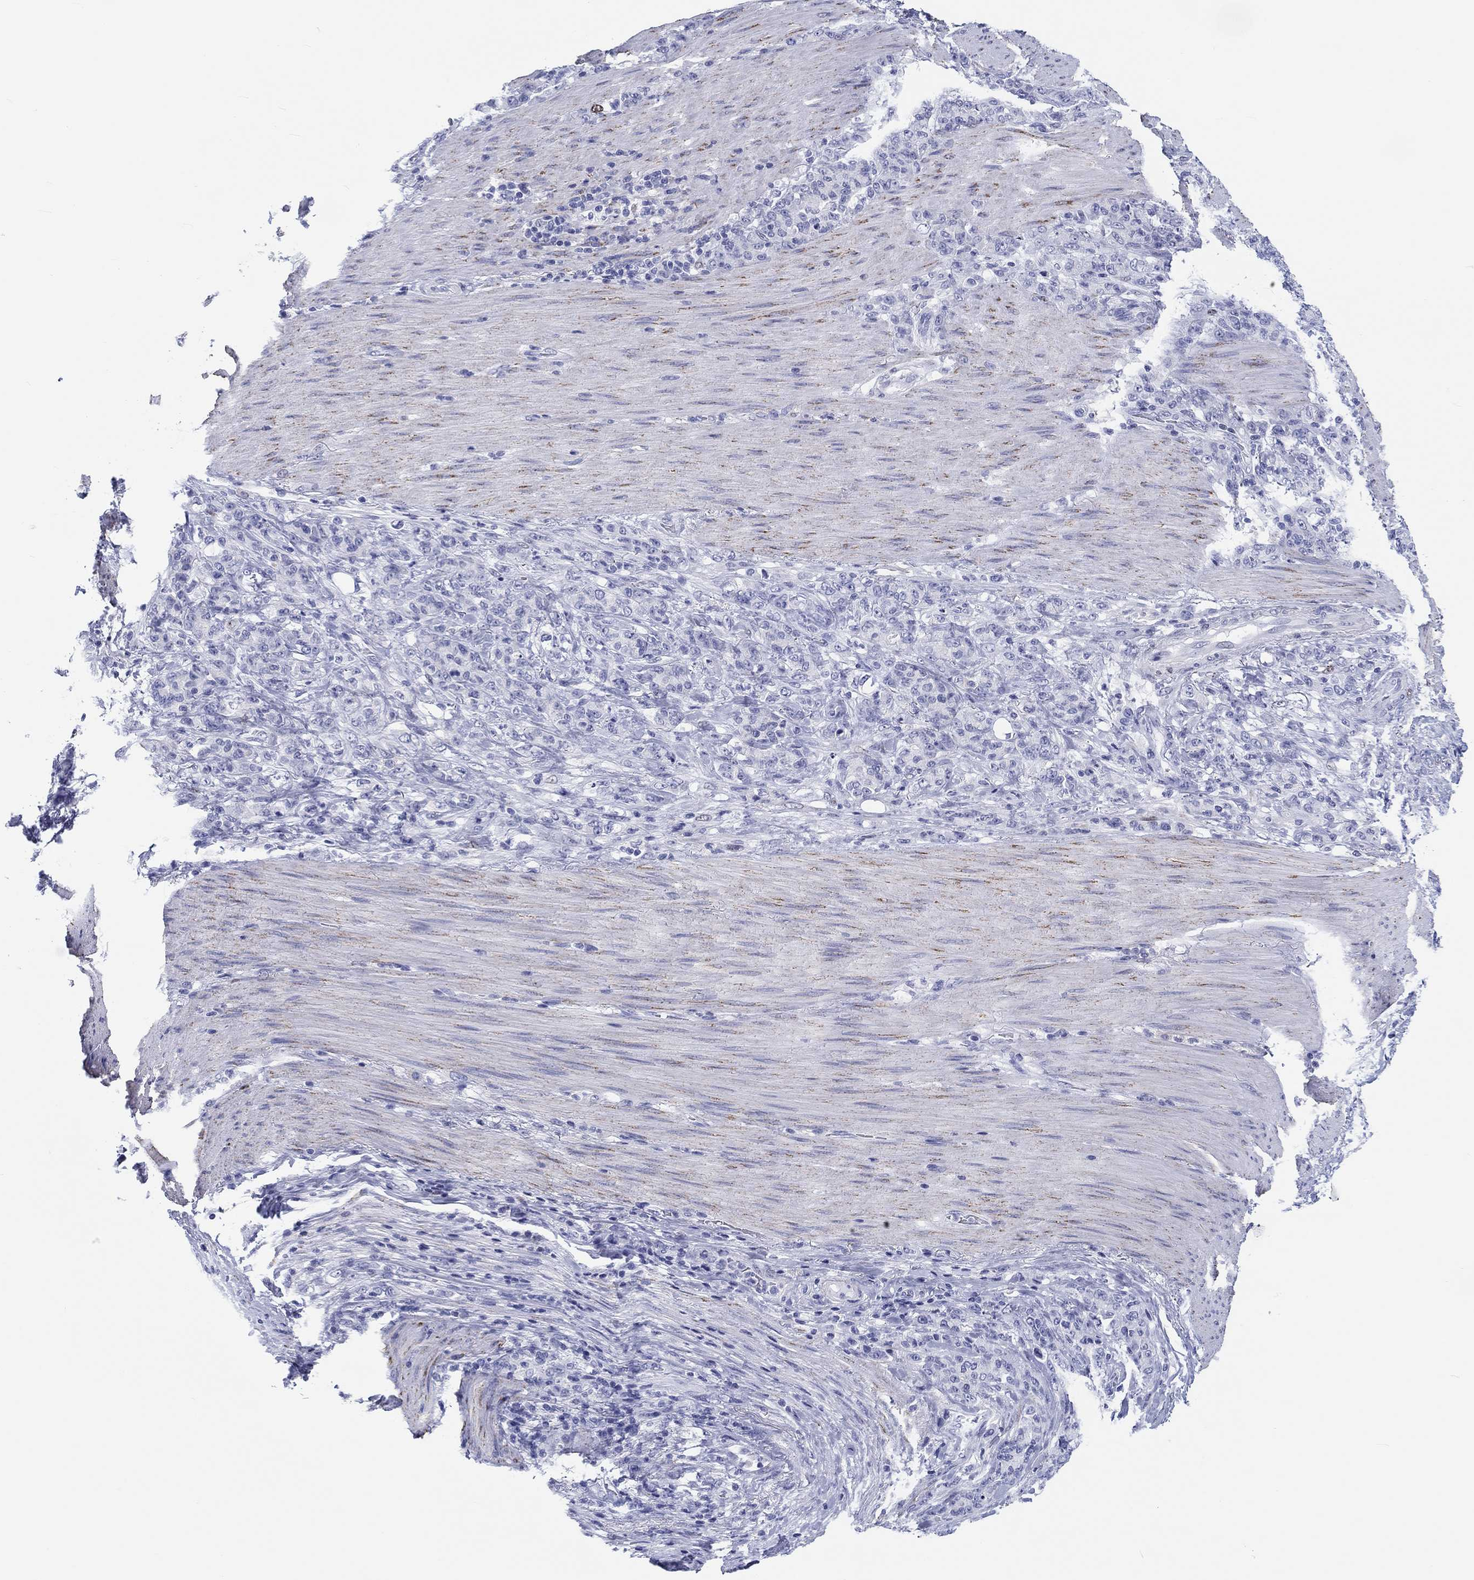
{"staining": {"intensity": "negative", "quantity": "none", "location": "none"}, "tissue": "stomach cancer", "cell_type": "Tumor cells", "image_type": "cancer", "snomed": [{"axis": "morphology", "description": "Normal tissue, NOS"}, {"axis": "morphology", "description": "Adenocarcinoma, NOS"}, {"axis": "topography", "description": "Stomach"}], "caption": "Immunohistochemical staining of stomach cancer (adenocarcinoma) shows no significant positivity in tumor cells. (DAB immunohistochemistry visualized using brightfield microscopy, high magnification).", "gene": "H1-1", "patient": {"sex": "female", "age": 79}}